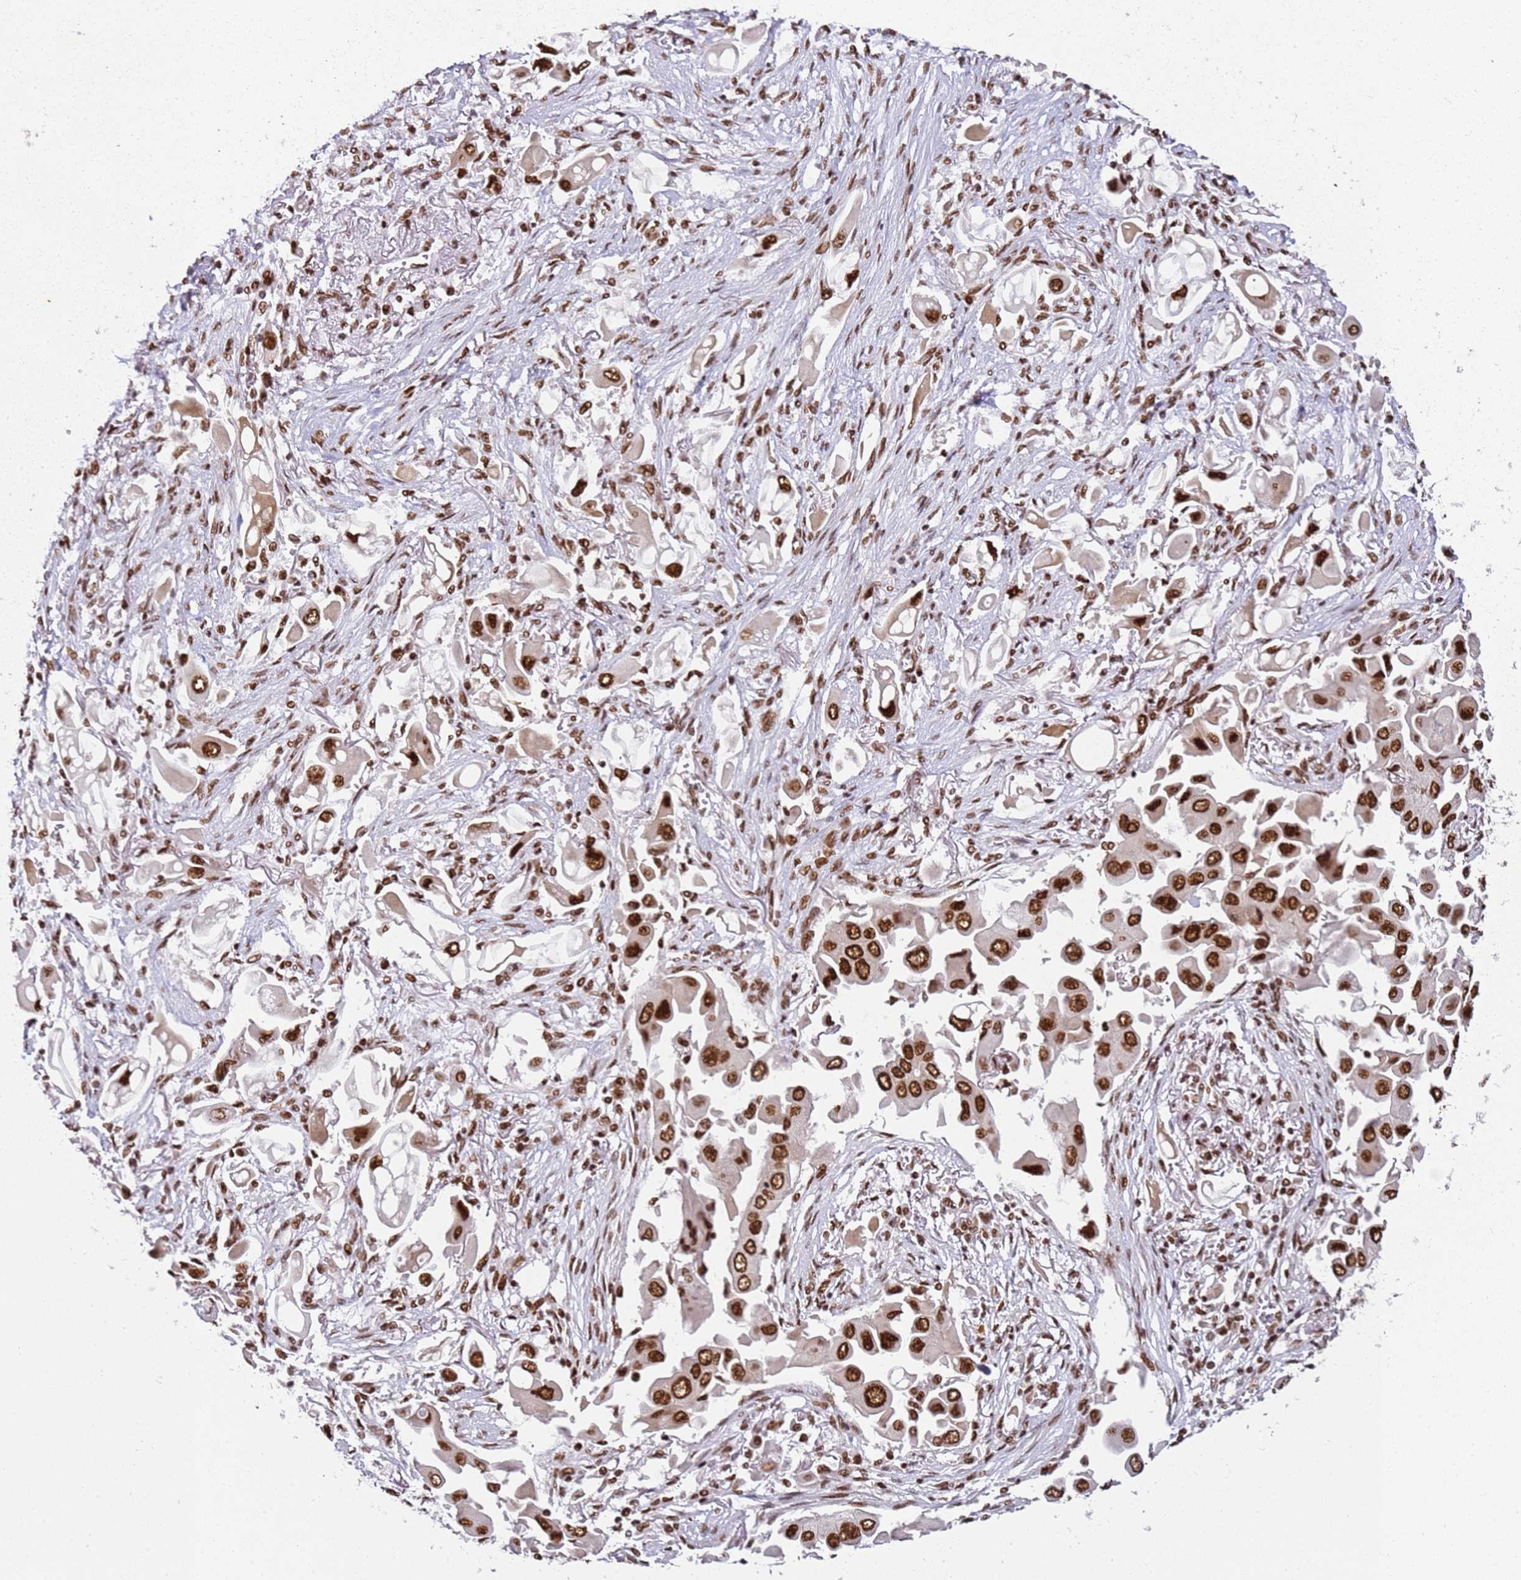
{"staining": {"intensity": "strong", "quantity": ">75%", "location": "nuclear"}, "tissue": "lung cancer", "cell_type": "Tumor cells", "image_type": "cancer", "snomed": [{"axis": "morphology", "description": "Adenocarcinoma, NOS"}, {"axis": "topography", "description": "Lung"}], "caption": "Immunohistochemical staining of lung cancer (adenocarcinoma) reveals strong nuclear protein positivity in approximately >75% of tumor cells. The staining was performed using DAB to visualize the protein expression in brown, while the nuclei were stained in blue with hematoxylin (Magnification: 20x).", "gene": "TENT4A", "patient": {"sex": "female", "age": 76}}